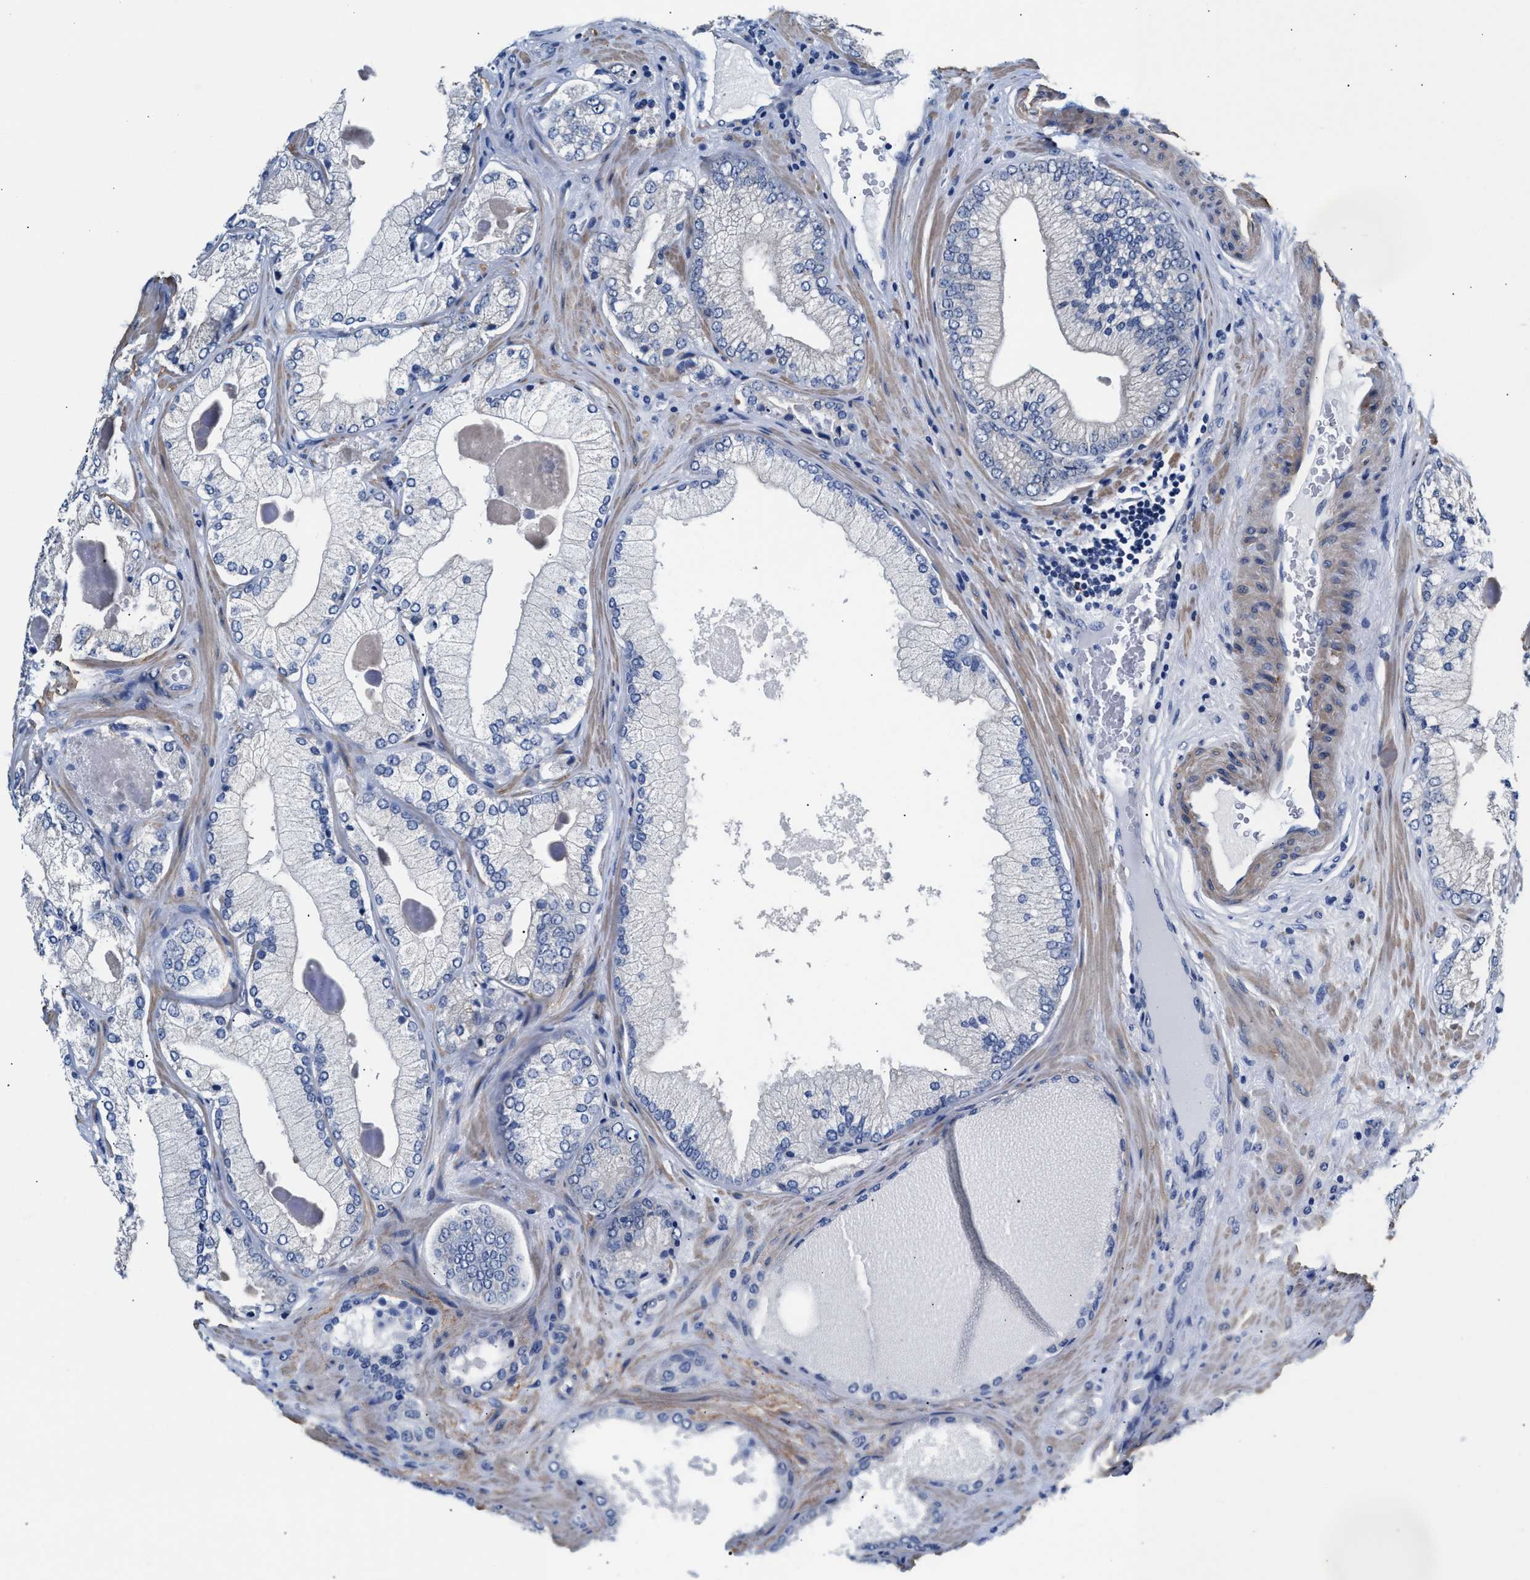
{"staining": {"intensity": "negative", "quantity": "none", "location": "none"}, "tissue": "prostate cancer", "cell_type": "Tumor cells", "image_type": "cancer", "snomed": [{"axis": "morphology", "description": "Adenocarcinoma, Low grade"}, {"axis": "topography", "description": "Prostate"}], "caption": "An immunohistochemistry histopathology image of prostate low-grade adenocarcinoma is shown. There is no staining in tumor cells of prostate low-grade adenocarcinoma.", "gene": "MYH3", "patient": {"sex": "male", "age": 65}}